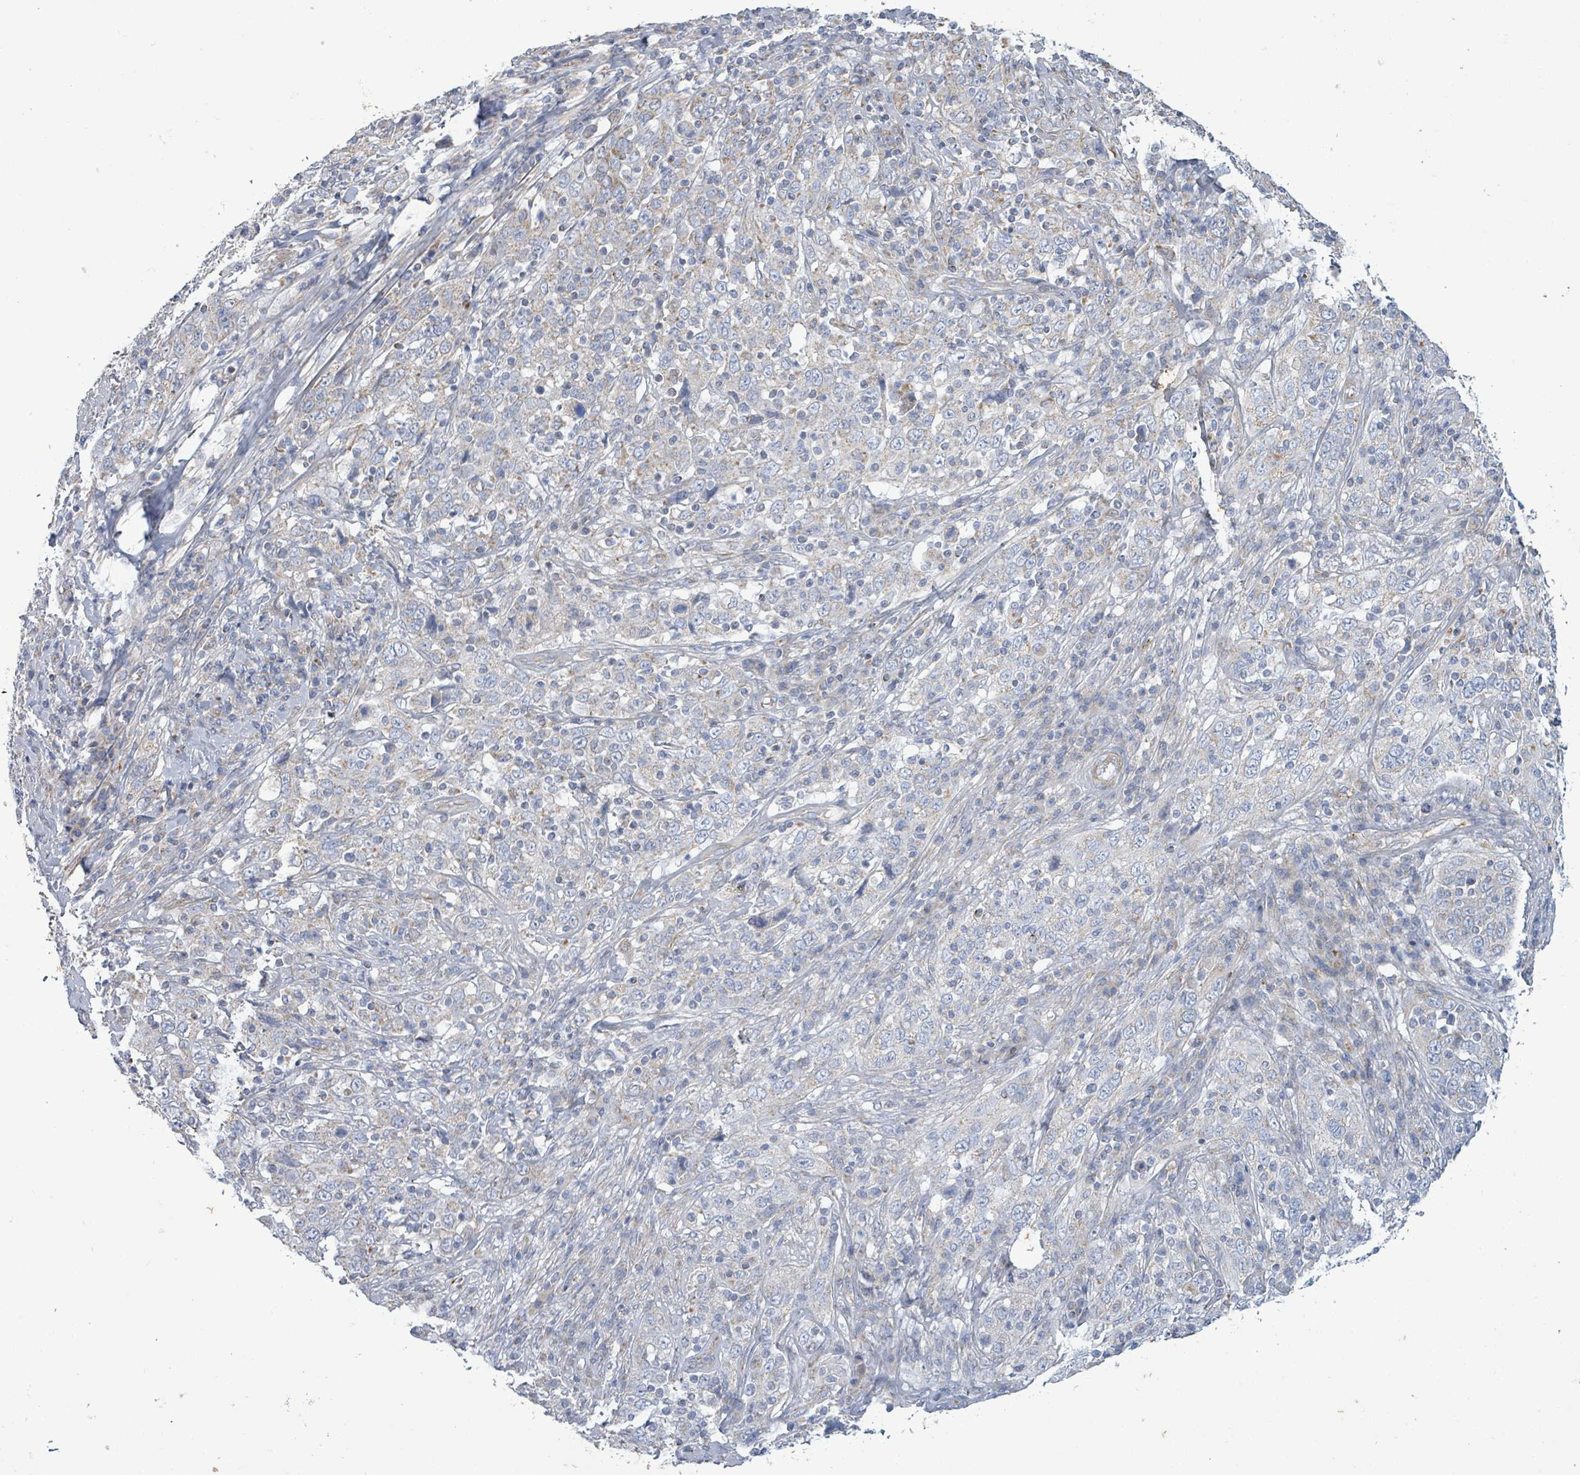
{"staining": {"intensity": "negative", "quantity": "none", "location": "none"}, "tissue": "cervical cancer", "cell_type": "Tumor cells", "image_type": "cancer", "snomed": [{"axis": "morphology", "description": "Squamous cell carcinoma, NOS"}, {"axis": "topography", "description": "Cervix"}], "caption": "Immunohistochemistry micrograph of squamous cell carcinoma (cervical) stained for a protein (brown), which displays no expression in tumor cells.", "gene": "ALG12", "patient": {"sex": "female", "age": 46}}